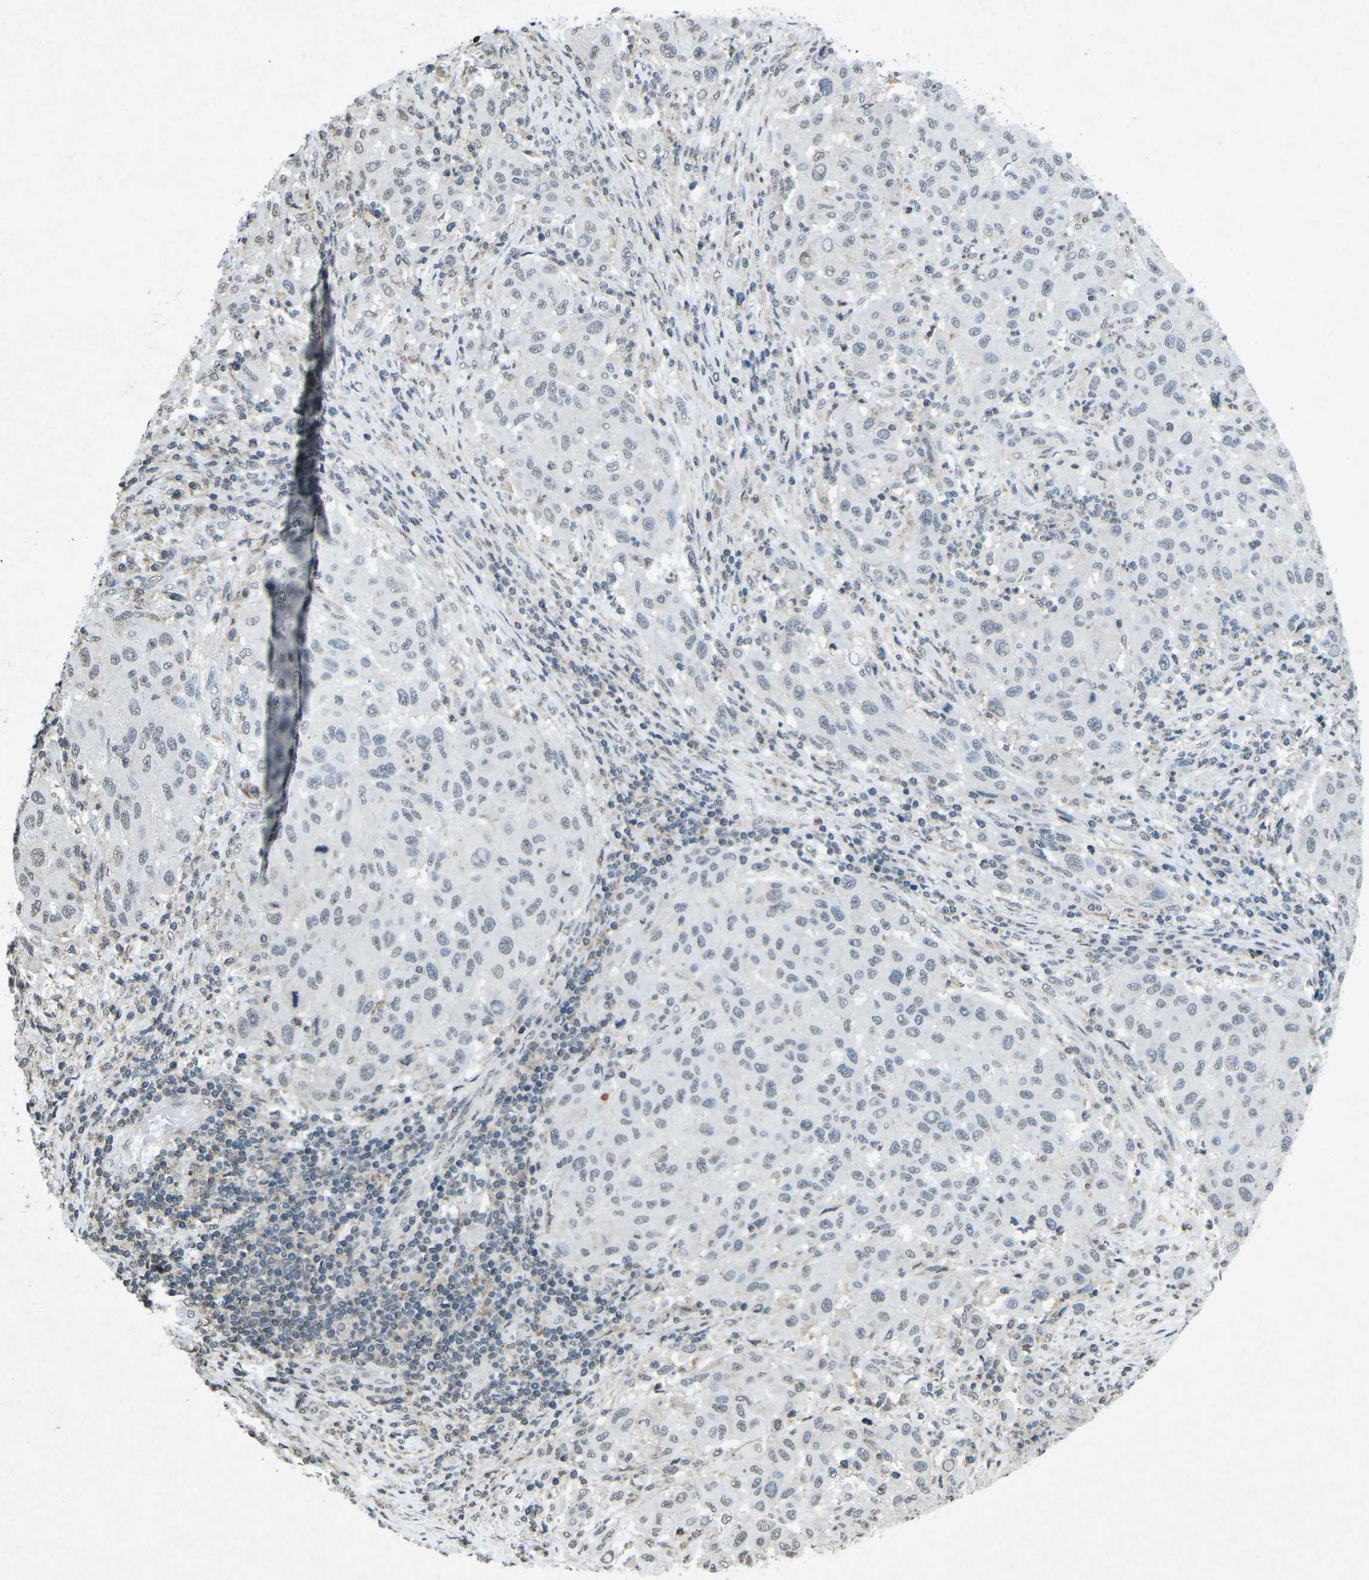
{"staining": {"intensity": "weak", "quantity": "<25%", "location": "nuclear"}, "tissue": "melanoma", "cell_type": "Tumor cells", "image_type": "cancer", "snomed": [{"axis": "morphology", "description": "Malignant melanoma, Metastatic site"}, {"axis": "topography", "description": "Lymph node"}], "caption": "This is a image of immunohistochemistry staining of malignant melanoma (metastatic site), which shows no positivity in tumor cells.", "gene": "TFR2", "patient": {"sex": "male", "age": 61}}